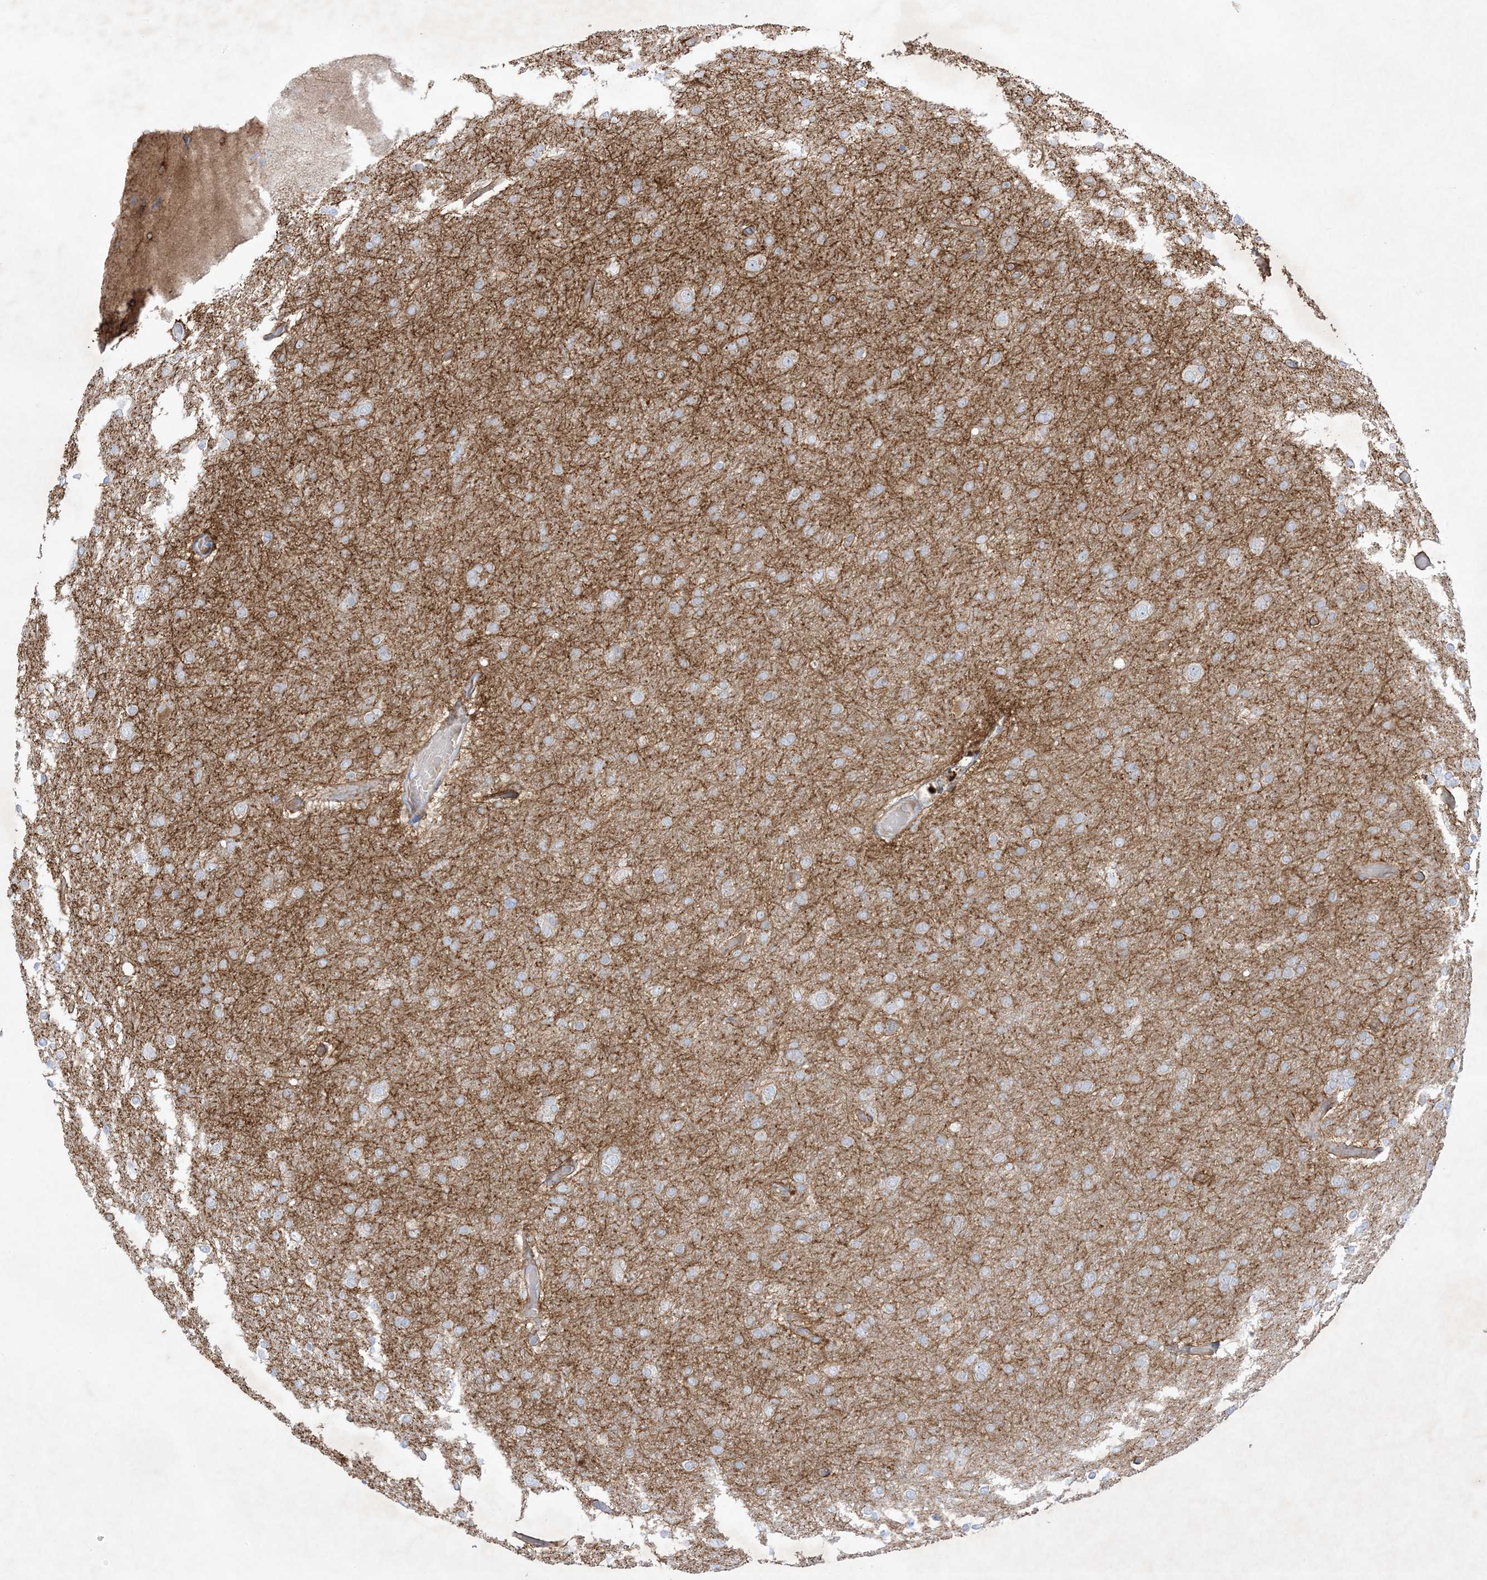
{"staining": {"intensity": "negative", "quantity": "none", "location": "none"}, "tissue": "glioma", "cell_type": "Tumor cells", "image_type": "cancer", "snomed": [{"axis": "morphology", "description": "Glioma, malignant, High grade"}, {"axis": "topography", "description": "Cerebral cortex"}], "caption": "Image shows no protein positivity in tumor cells of glioma tissue. (DAB immunohistochemistry with hematoxylin counter stain).", "gene": "PLEKHA3", "patient": {"sex": "female", "age": 36}}